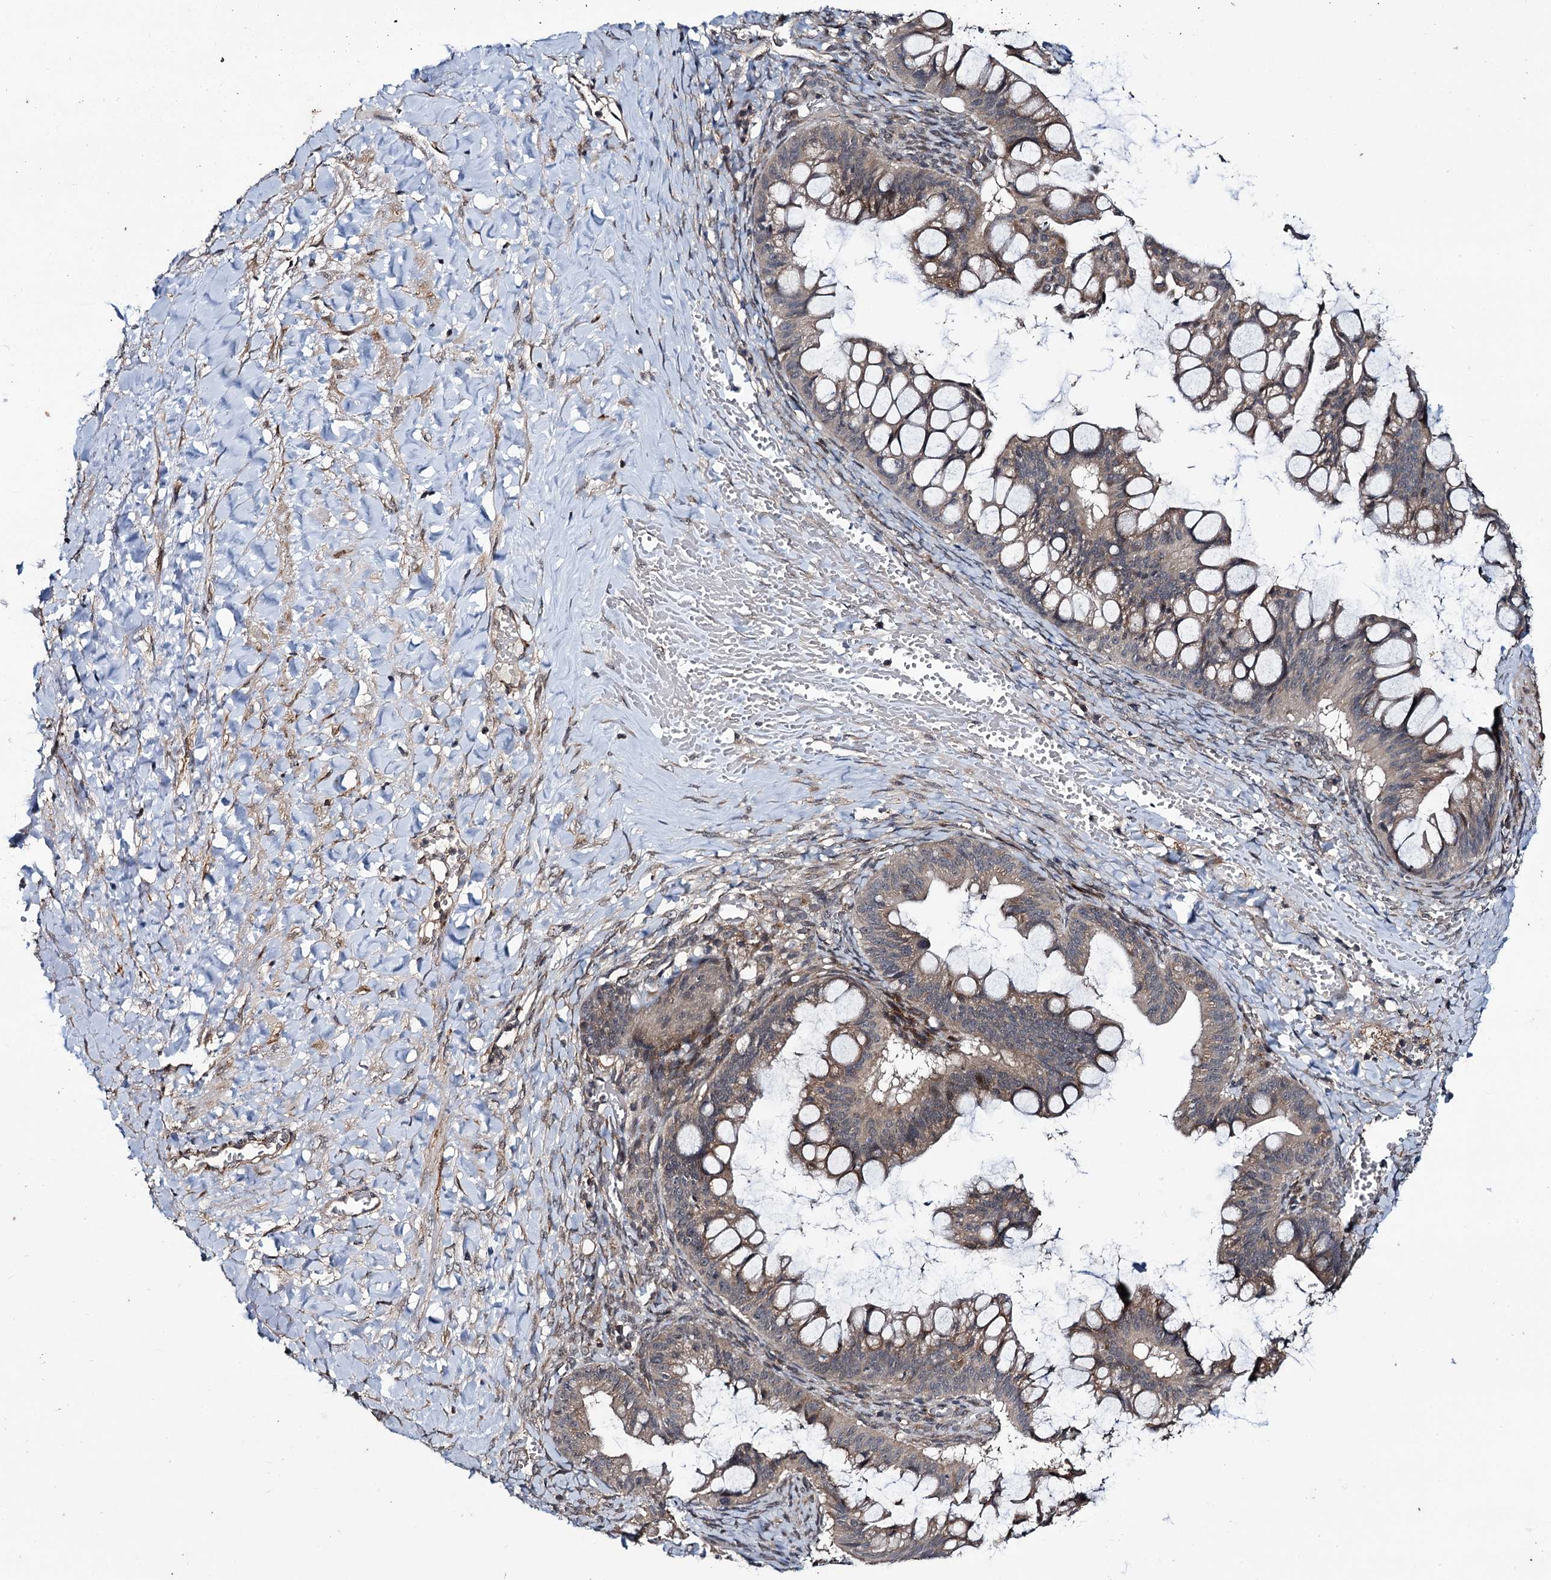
{"staining": {"intensity": "weak", "quantity": ">75%", "location": "cytoplasmic/membranous"}, "tissue": "ovarian cancer", "cell_type": "Tumor cells", "image_type": "cancer", "snomed": [{"axis": "morphology", "description": "Cystadenocarcinoma, mucinous, NOS"}, {"axis": "topography", "description": "Ovary"}], "caption": "A high-resolution photomicrograph shows immunohistochemistry (IHC) staining of ovarian mucinous cystadenocarcinoma, which reveals weak cytoplasmic/membranous expression in about >75% of tumor cells. (DAB = brown stain, brightfield microscopy at high magnification).", "gene": "ARHGAP42", "patient": {"sex": "female", "age": 73}}